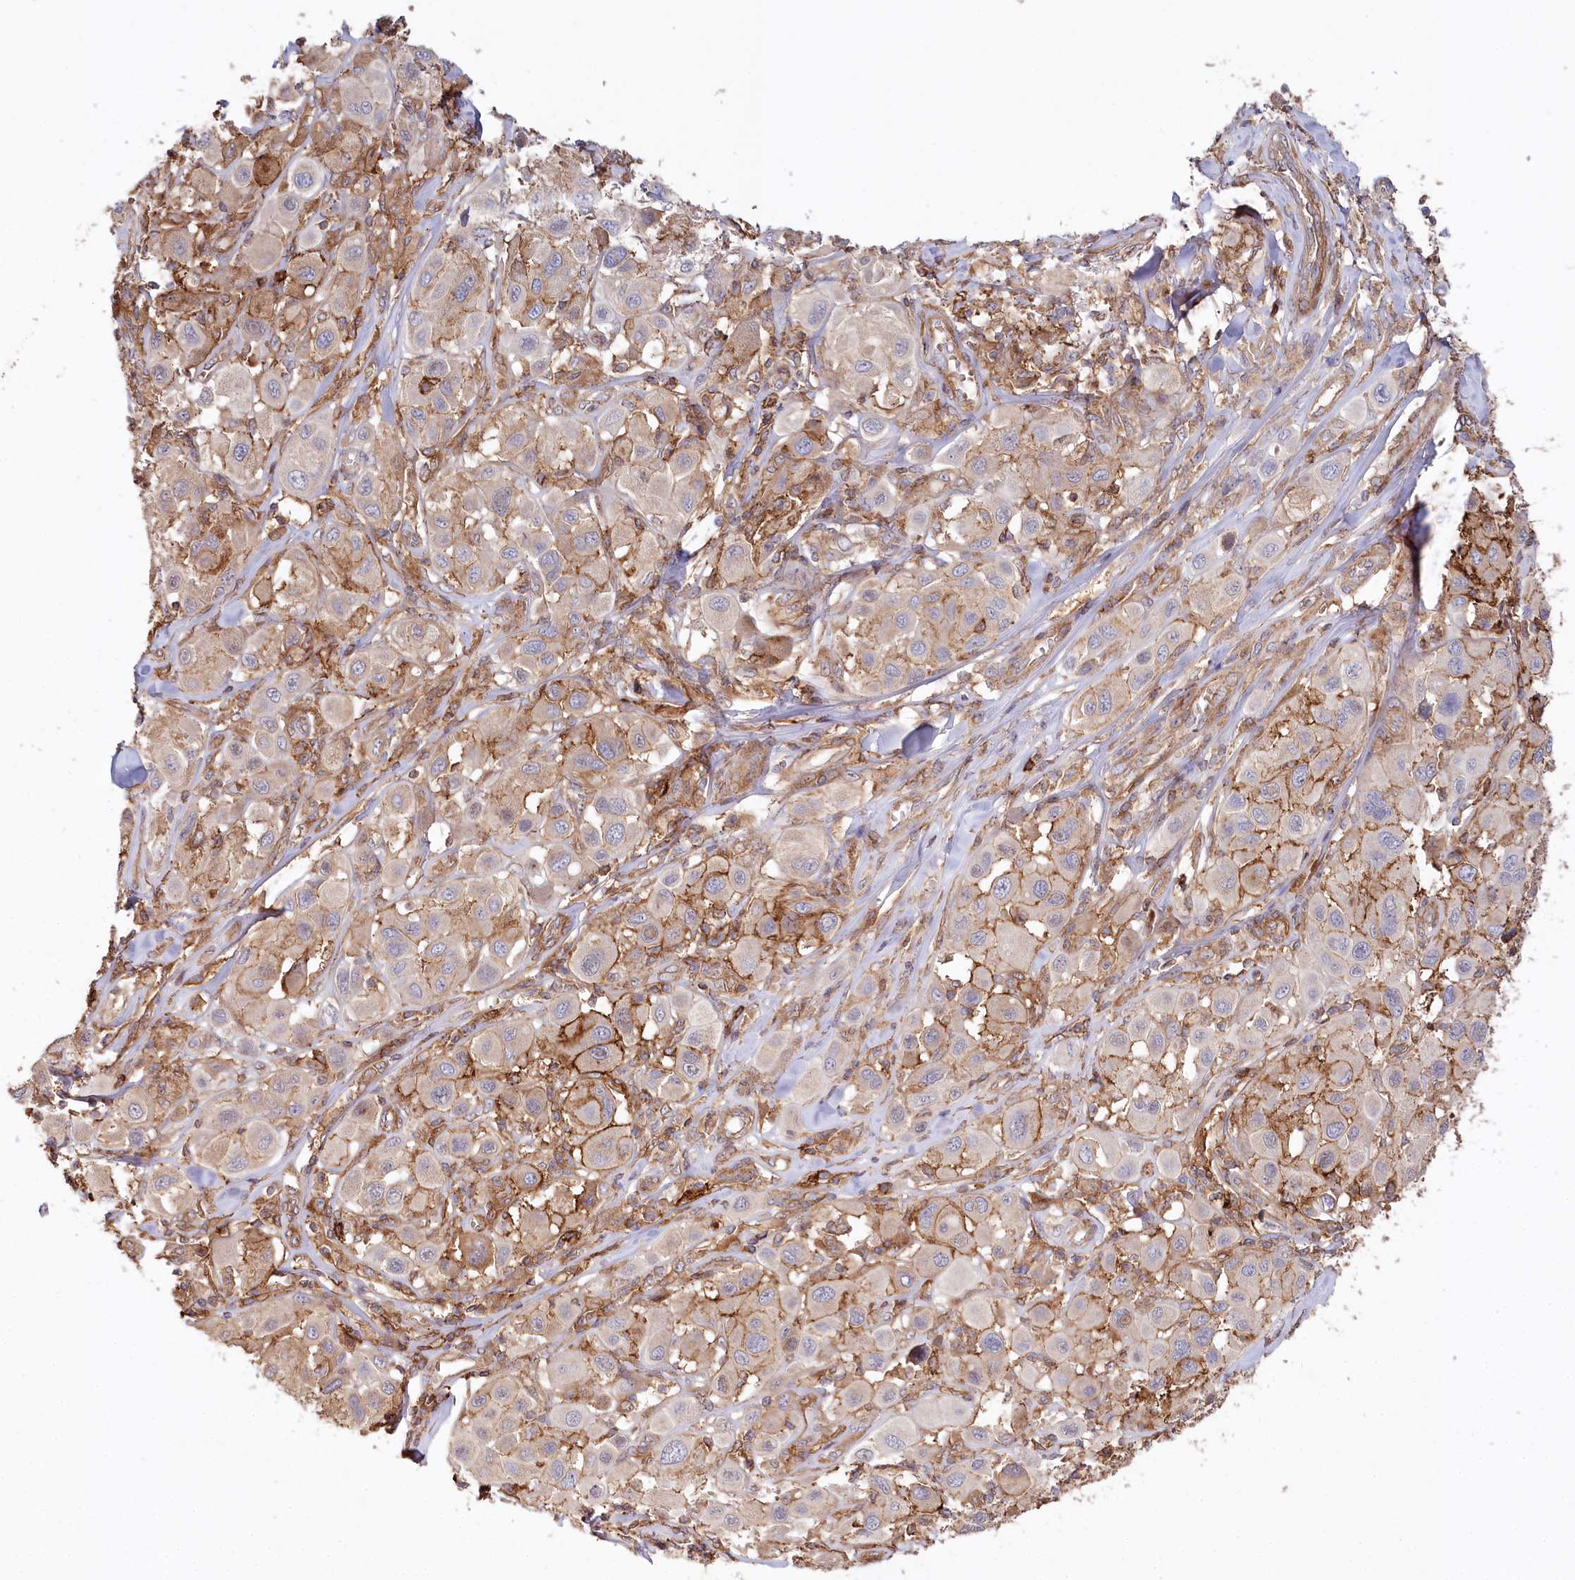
{"staining": {"intensity": "moderate", "quantity": ">75%", "location": "cytoplasmic/membranous"}, "tissue": "melanoma", "cell_type": "Tumor cells", "image_type": "cancer", "snomed": [{"axis": "morphology", "description": "Malignant melanoma, Metastatic site"}, {"axis": "topography", "description": "Skin"}], "caption": "Melanoma tissue demonstrates moderate cytoplasmic/membranous positivity in approximately >75% of tumor cells", "gene": "RBP5", "patient": {"sex": "male", "age": 41}}